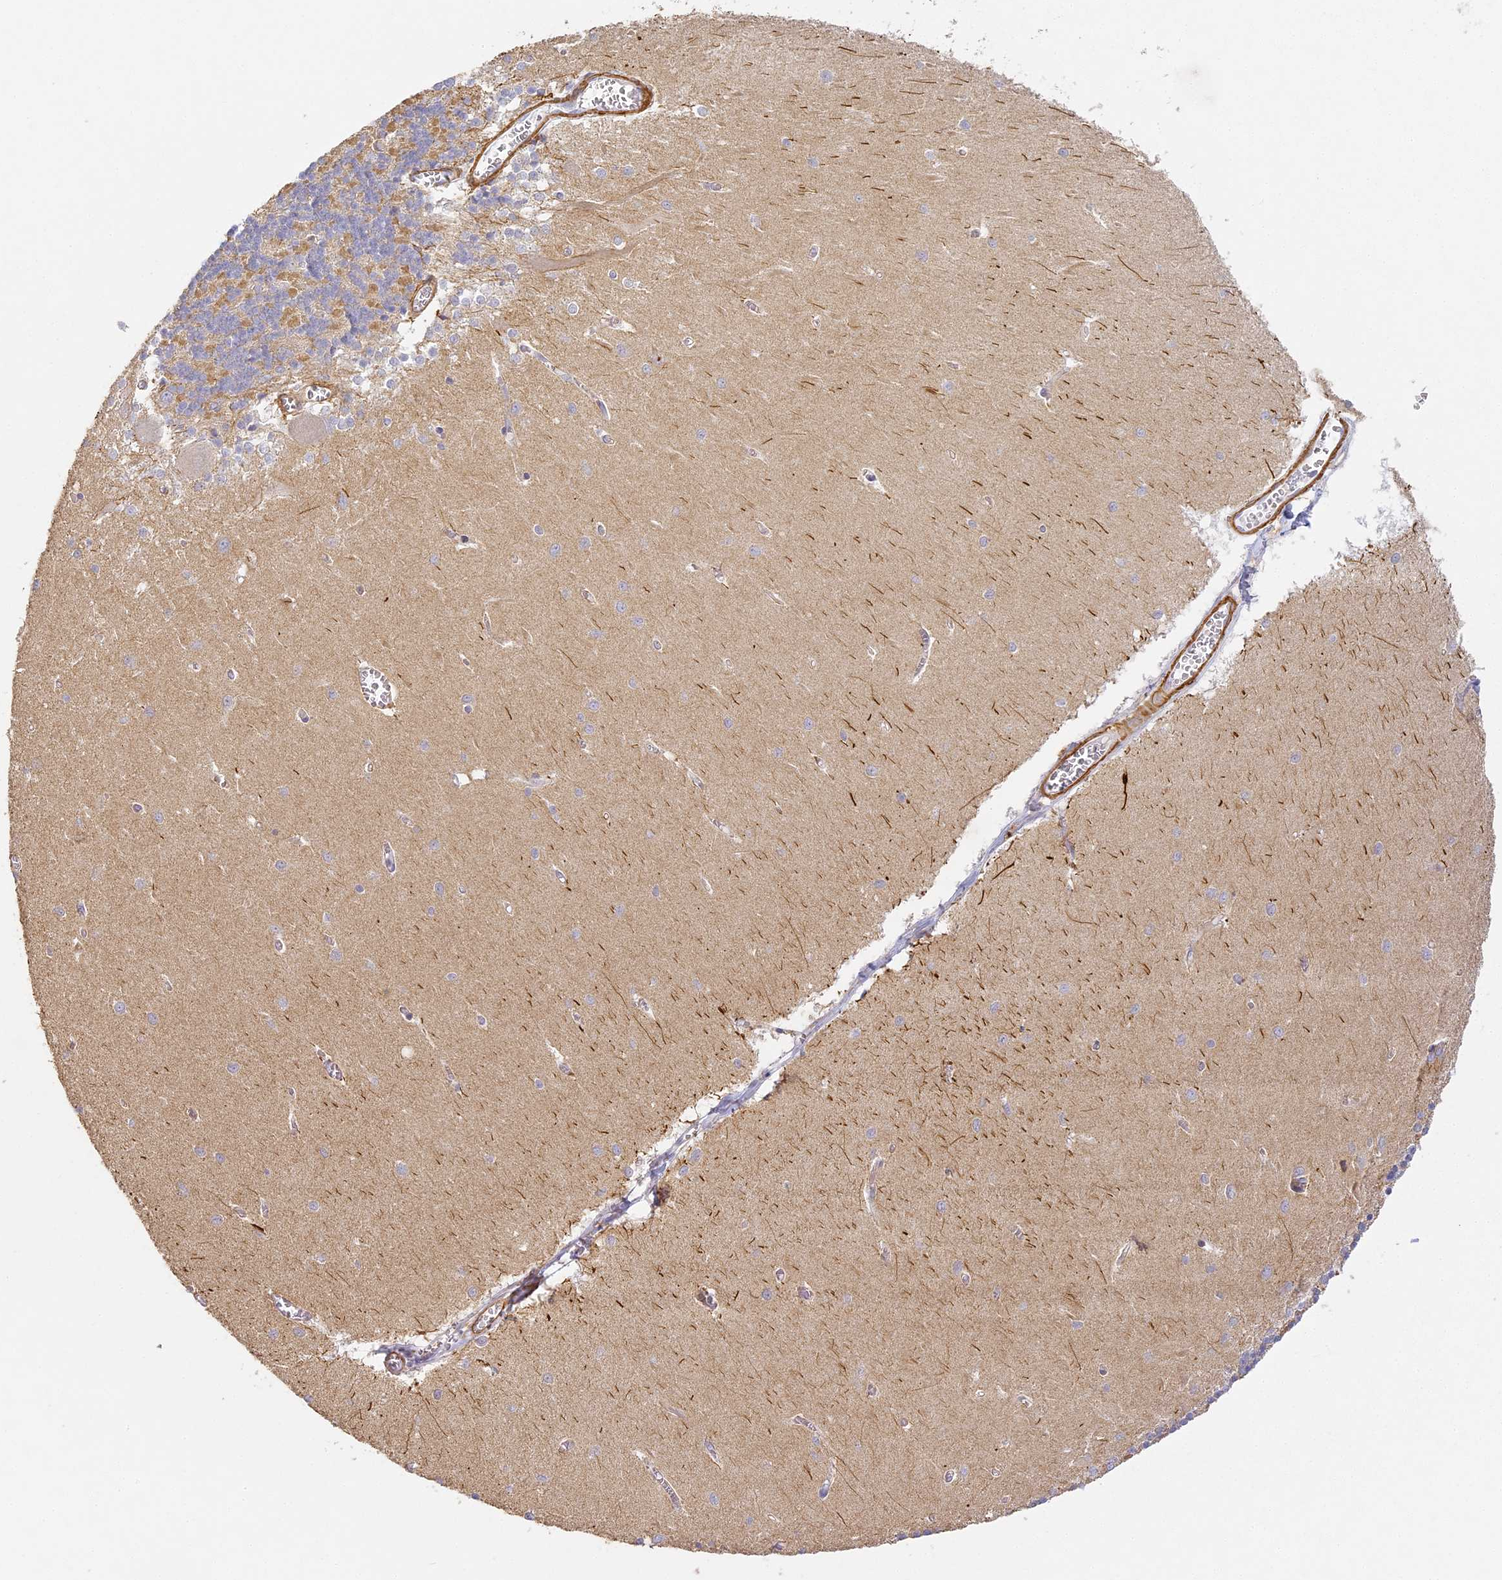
{"staining": {"intensity": "moderate", "quantity": "25%-75%", "location": "cytoplasmic/membranous"}, "tissue": "cerebellum", "cell_type": "Cells in granular layer", "image_type": "normal", "snomed": [{"axis": "morphology", "description": "Normal tissue, NOS"}, {"axis": "topography", "description": "Cerebellum"}], "caption": "IHC micrograph of normal cerebellum: human cerebellum stained using immunohistochemistry (IHC) reveals medium levels of moderate protein expression localized specifically in the cytoplasmic/membranous of cells in granular layer, appearing as a cytoplasmic/membranous brown color.", "gene": "MED28", "patient": {"sex": "male", "age": 37}}